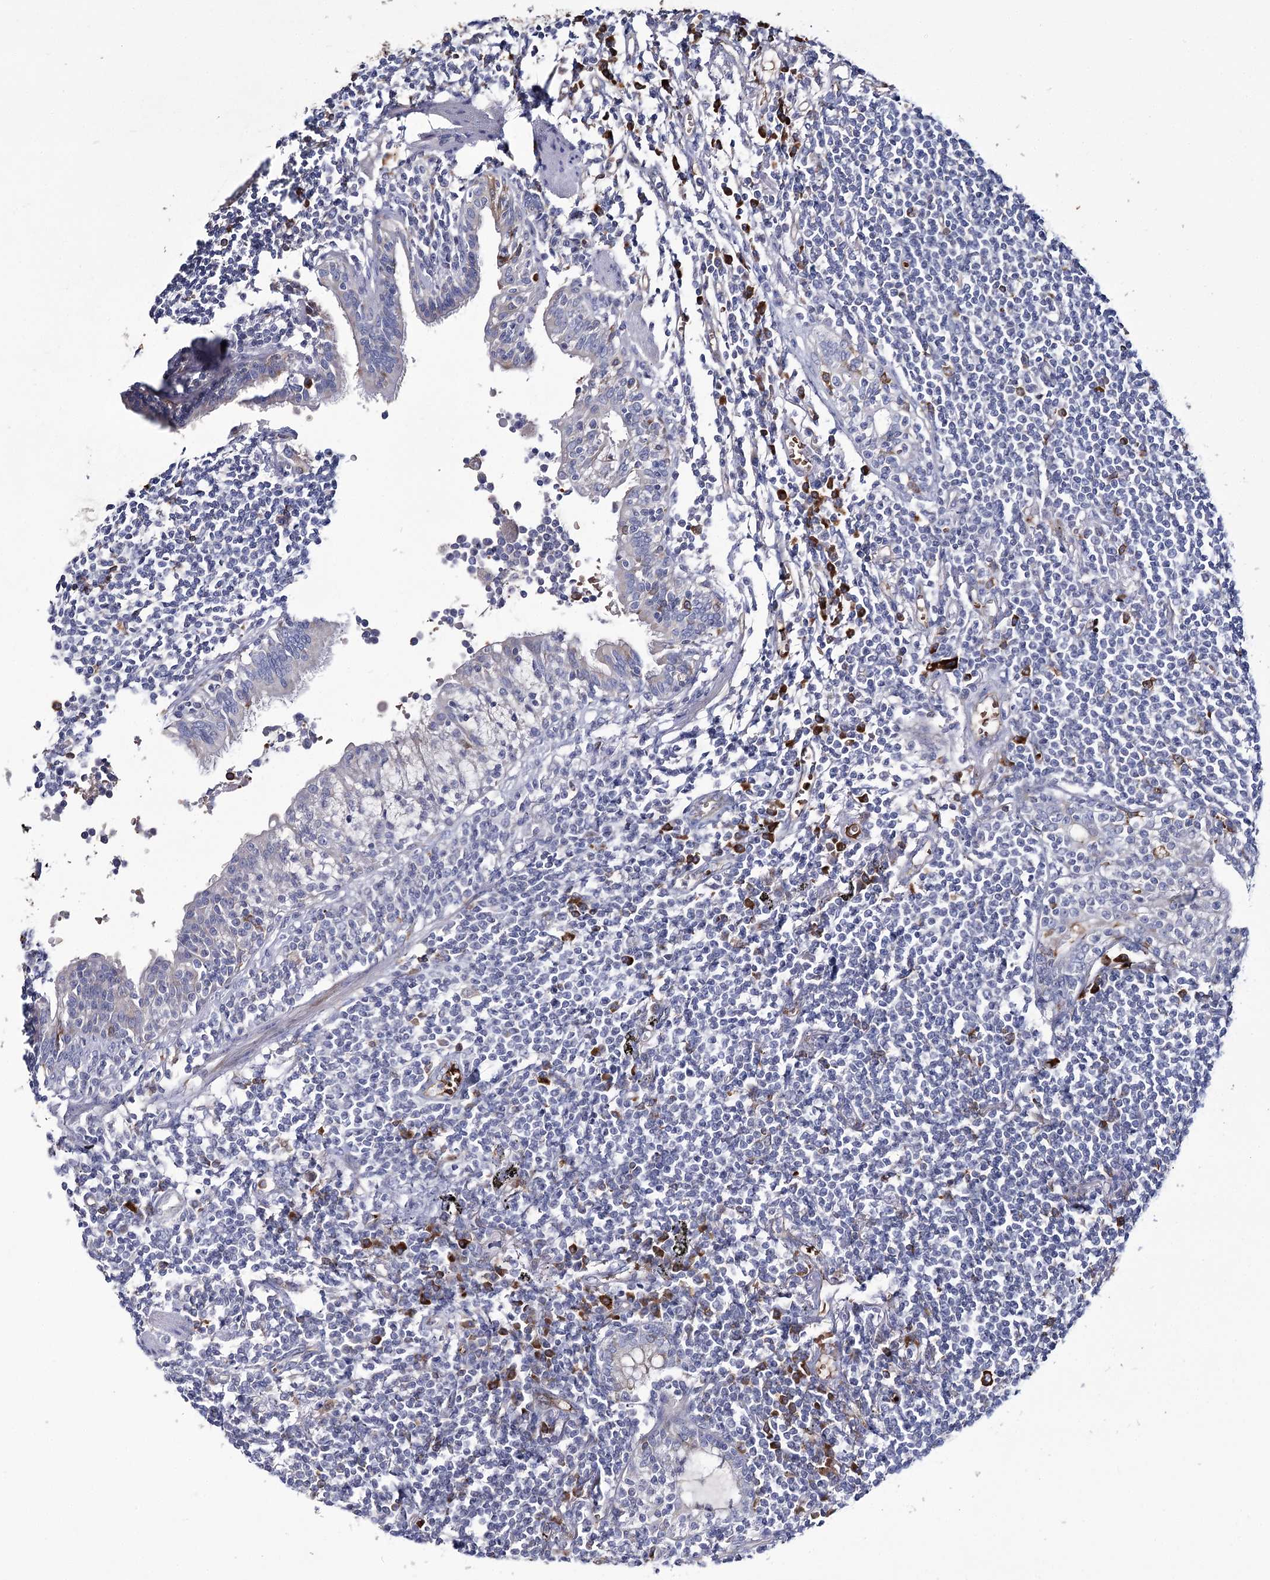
{"staining": {"intensity": "negative", "quantity": "none", "location": "none"}, "tissue": "lymphoma", "cell_type": "Tumor cells", "image_type": "cancer", "snomed": [{"axis": "morphology", "description": "Malignant lymphoma, non-Hodgkin's type, Low grade"}, {"axis": "topography", "description": "Lung"}], "caption": "Lymphoma was stained to show a protein in brown. There is no significant expression in tumor cells. The staining was performed using DAB (3,3'-diaminobenzidine) to visualize the protein expression in brown, while the nuclei were stained in blue with hematoxylin (Magnification: 20x).", "gene": "GBF1", "patient": {"sex": "female", "age": 71}}